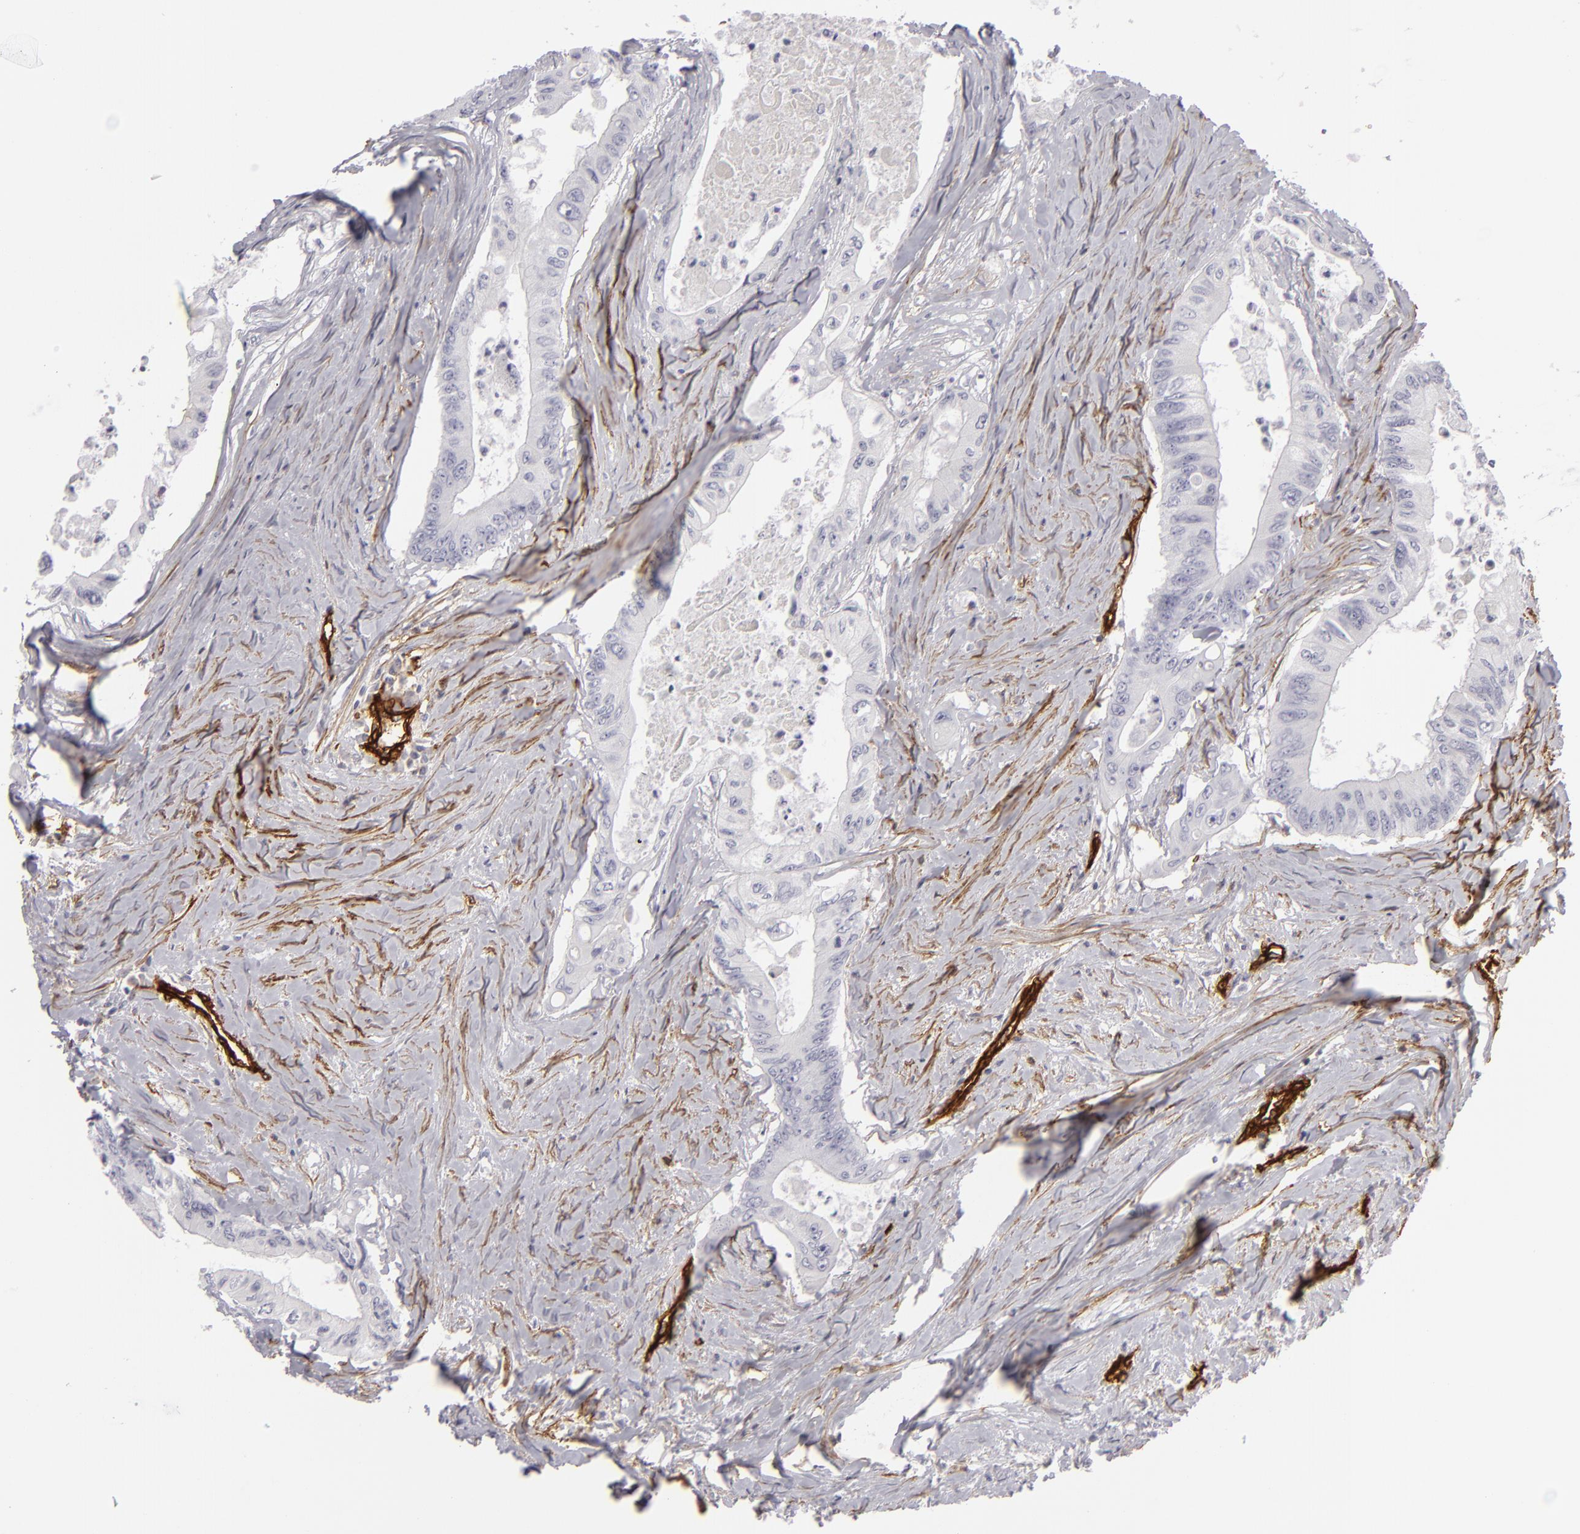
{"staining": {"intensity": "negative", "quantity": "none", "location": "none"}, "tissue": "colorectal cancer", "cell_type": "Tumor cells", "image_type": "cancer", "snomed": [{"axis": "morphology", "description": "Adenocarcinoma, NOS"}, {"axis": "topography", "description": "Colon"}], "caption": "DAB (3,3'-diaminobenzidine) immunohistochemical staining of colorectal cancer (adenocarcinoma) exhibits no significant staining in tumor cells. (DAB IHC with hematoxylin counter stain).", "gene": "MCAM", "patient": {"sex": "male", "age": 65}}